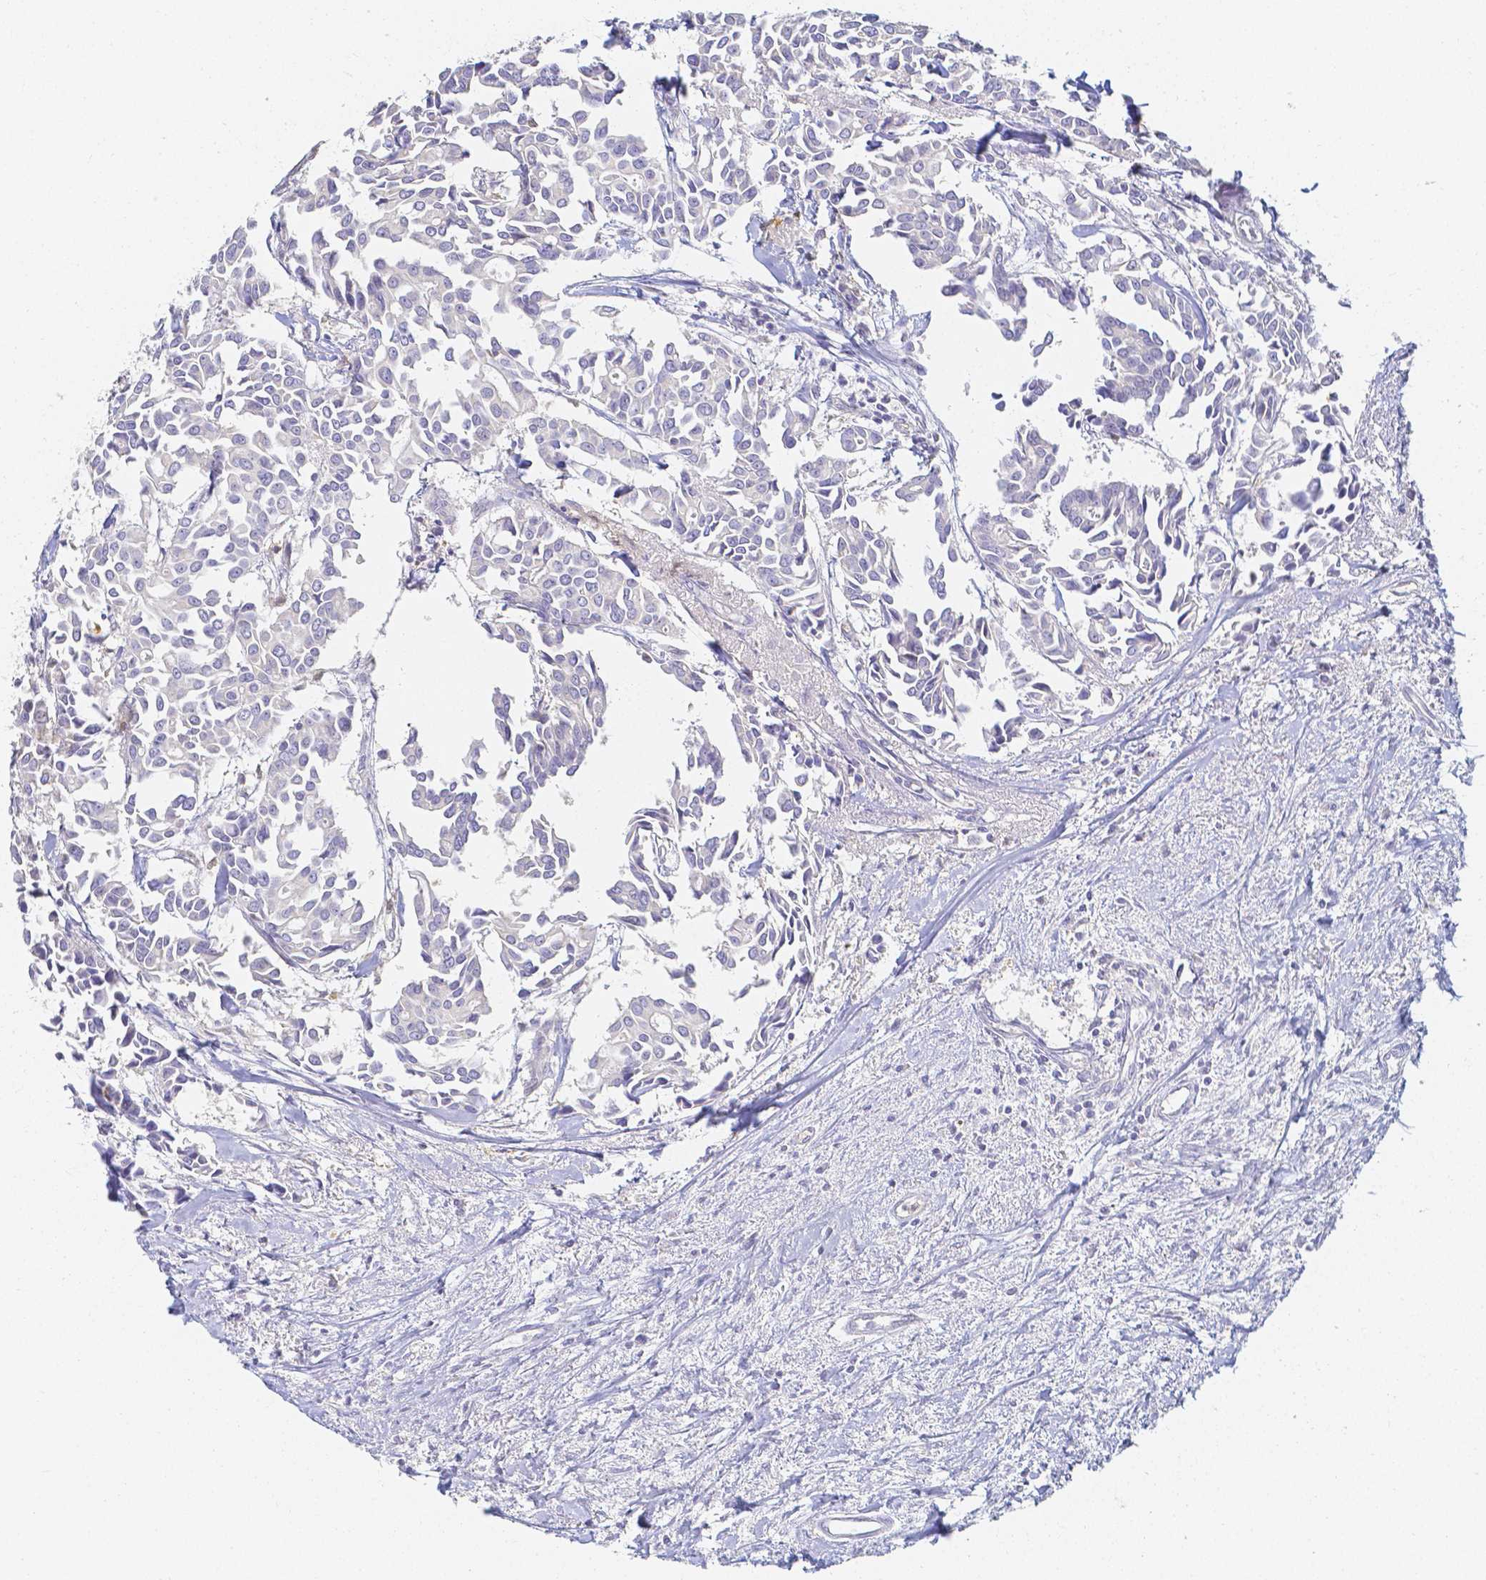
{"staining": {"intensity": "negative", "quantity": "none", "location": "none"}, "tissue": "breast cancer", "cell_type": "Tumor cells", "image_type": "cancer", "snomed": [{"axis": "morphology", "description": "Duct carcinoma"}, {"axis": "topography", "description": "Breast"}], "caption": "DAB (3,3'-diaminobenzidine) immunohistochemical staining of breast cancer shows no significant expression in tumor cells.", "gene": "KCNH1", "patient": {"sex": "female", "age": 54}}